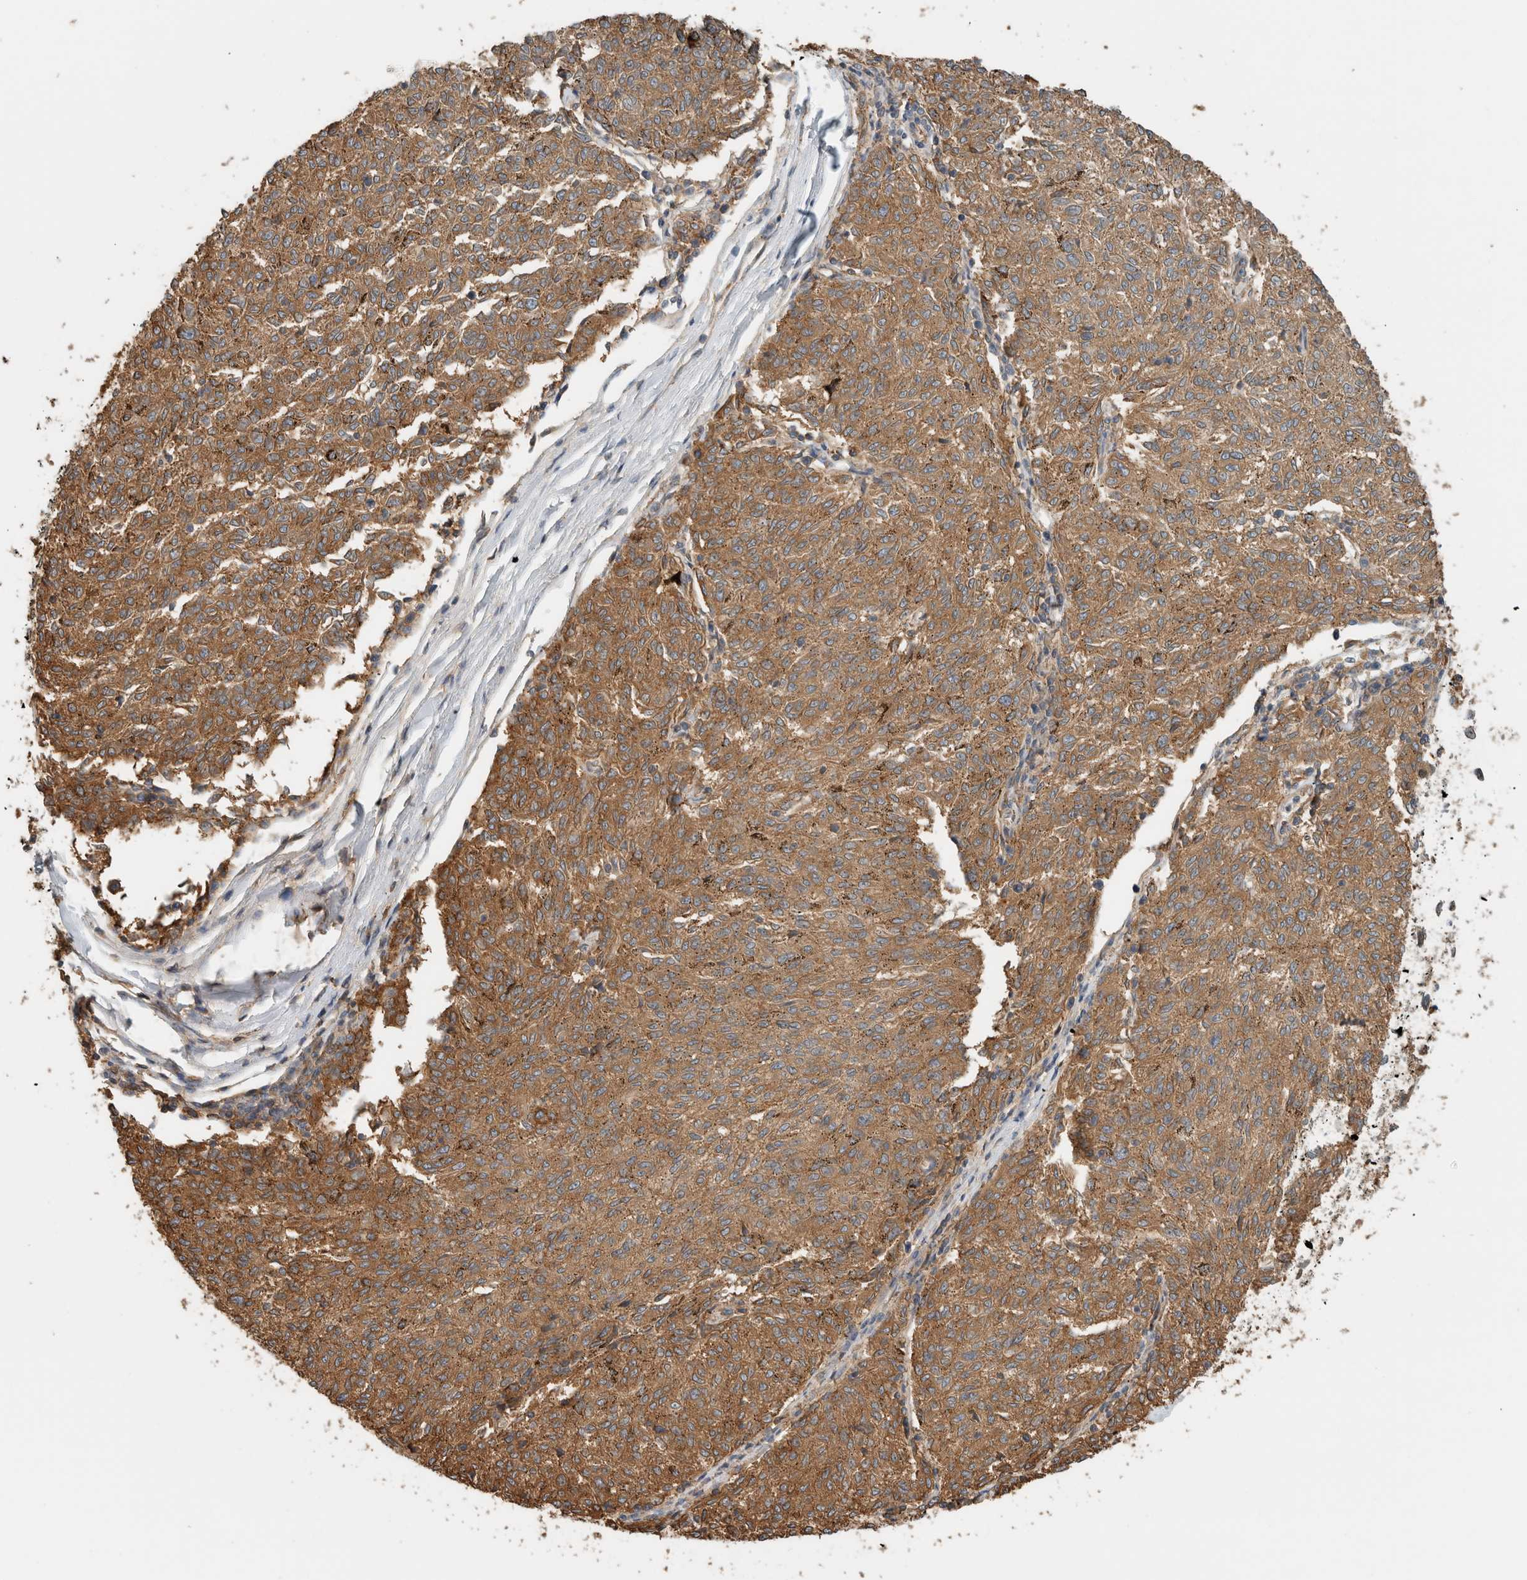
{"staining": {"intensity": "moderate", "quantity": ">75%", "location": "cytoplasmic/membranous"}, "tissue": "melanoma", "cell_type": "Tumor cells", "image_type": "cancer", "snomed": [{"axis": "morphology", "description": "Malignant melanoma, NOS"}, {"axis": "topography", "description": "Skin"}], "caption": "Malignant melanoma stained with immunohistochemistry shows moderate cytoplasmic/membranous positivity in about >75% of tumor cells. The protein of interest is shown in brown color, while the nuclei are stained blue.", "gene": "PFDN4", "patient": {"sex": "female", "age": 72}}